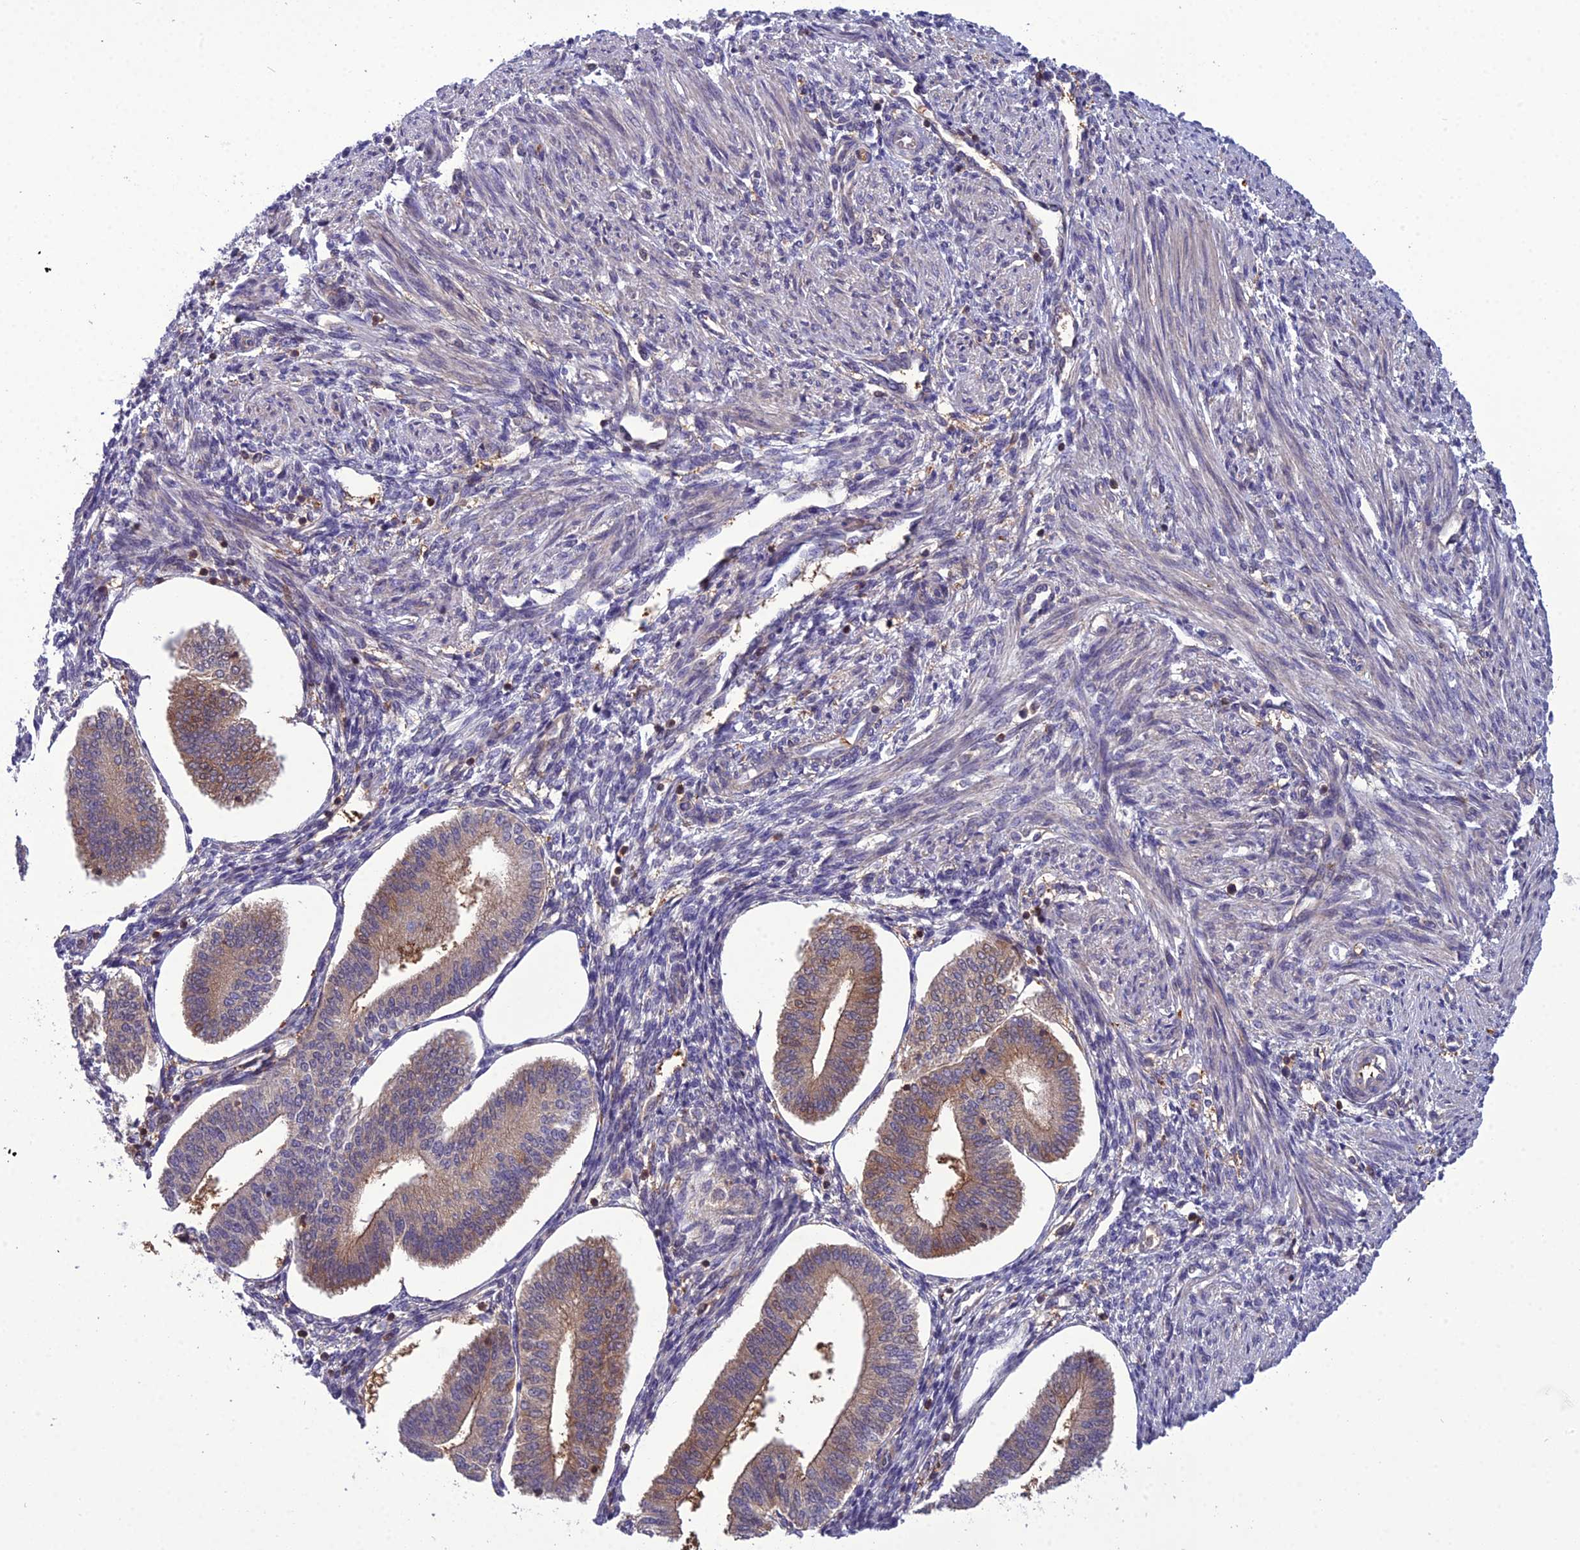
{"staining": {"intensity": "weak", "quantity": "<25%", "location": "cytoplasmic/membranous"}, "tissue": "endometrium", "cell_type": "Cells in endometrial stroma", "image_type": "normal", "snomed": [{"axis": "morphology", "description": "Normal tissue, NOS"}, {"axis": "topography", "description": "Endometrium"}], "caption": "The image displays no significant expression in cells in endometrial stroma of endometrium. Brightfield microscopy of IHC stained with DAB (3,3'-diaminobenzidine) (brown) and hematoxylin (blue), captured at high magnification.", "gene": "GDF6", "patient": {"sex": "female", "age": 34}}